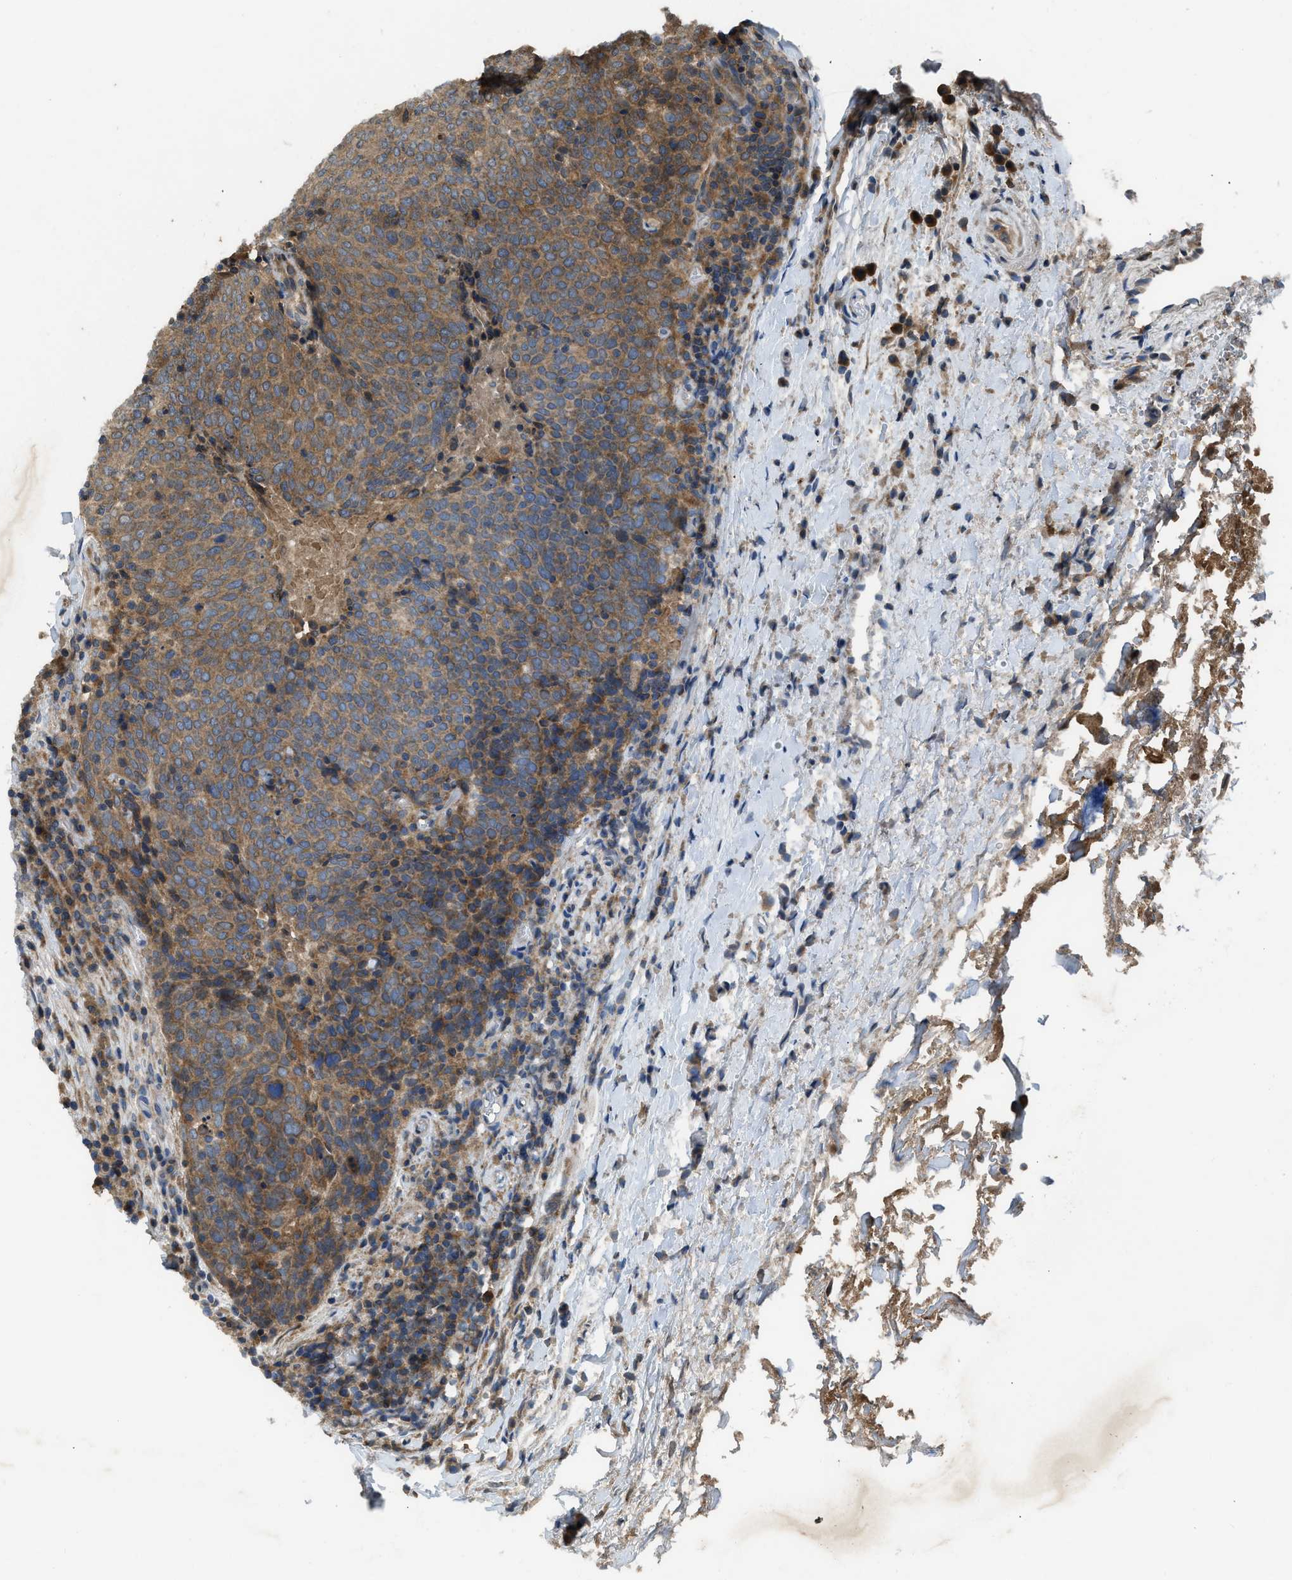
{"staining": {"intensity": "moderate", "quantity": ">75%", "location": "cytoplasmic/membranous"}, "tissue": "head and neck cancer", "cell_type": "Tumor cells", "image_type": "cancer", "snomed": [{"axis": "morphology", "description": "Squamous cell carcinoma, NOS"}, {"axis": "morphology", "description": "Squamous cell carcinoma, metastatic, NOS"}, {"axis": "topography", "description": "Lymph node"}, {"axis": "topography", "description": "Head-Neck"}], "caption": "Human squamous cell carcinoma (head and neck) stained with a brown dye displays moderate cytoplasmic/membranous positive positivity in approximately >75% of tumor cells.", "gene": "PAFAH2", "patient": {"sex": "male", "age": 62}}